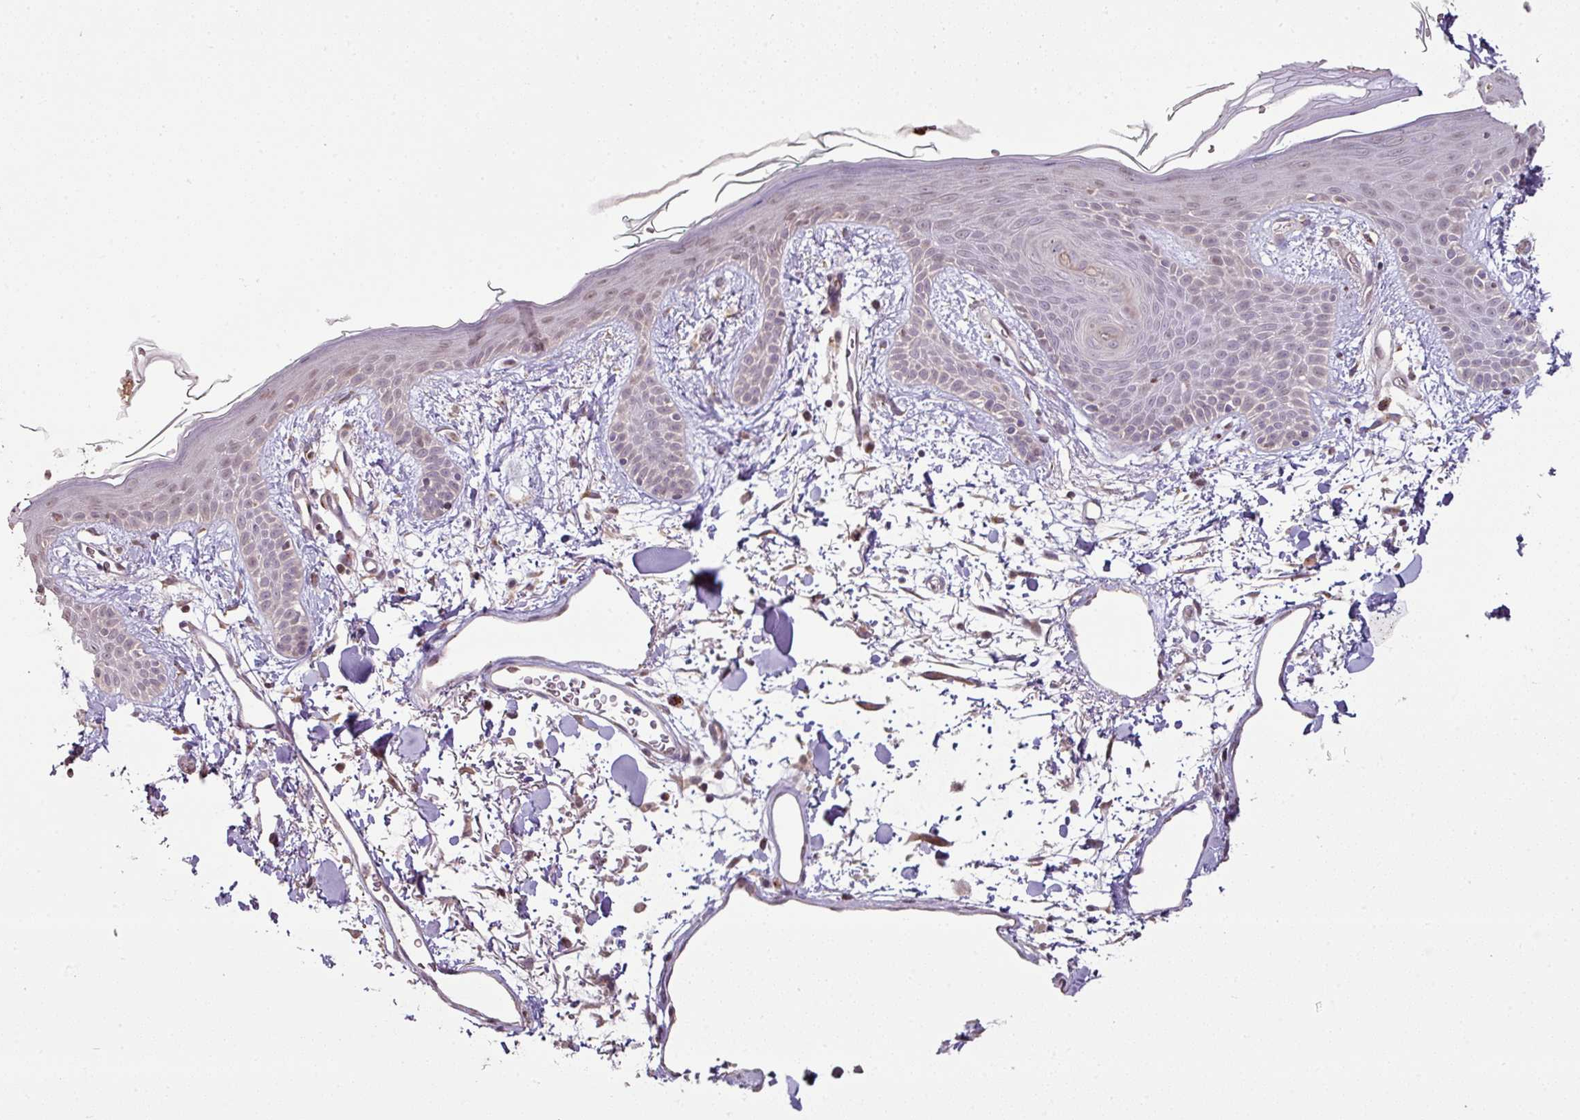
{"staining": {"intensity": "moderate", "quantity": "25%-75%", "location": "cytoplasmic/membranous"}, "tissue": "skin", "cell_type": "Fibroblasts", "image_type": "normal", "snomed": [{"axis": "morphology", "description": "Normal tissue, NOS"}, {"axis": "topography", "description": "Skin"}], "caption": "Immunohistochemistry histopathology image of normal human skin stained for a protein (brown), which exhibits medium levels of moderate cytoplasmic/membranous positivity in about 25%-75% of fibroblasts.", "gene": "CXCR5", "patient": {"sex": "male", "age": 79}}